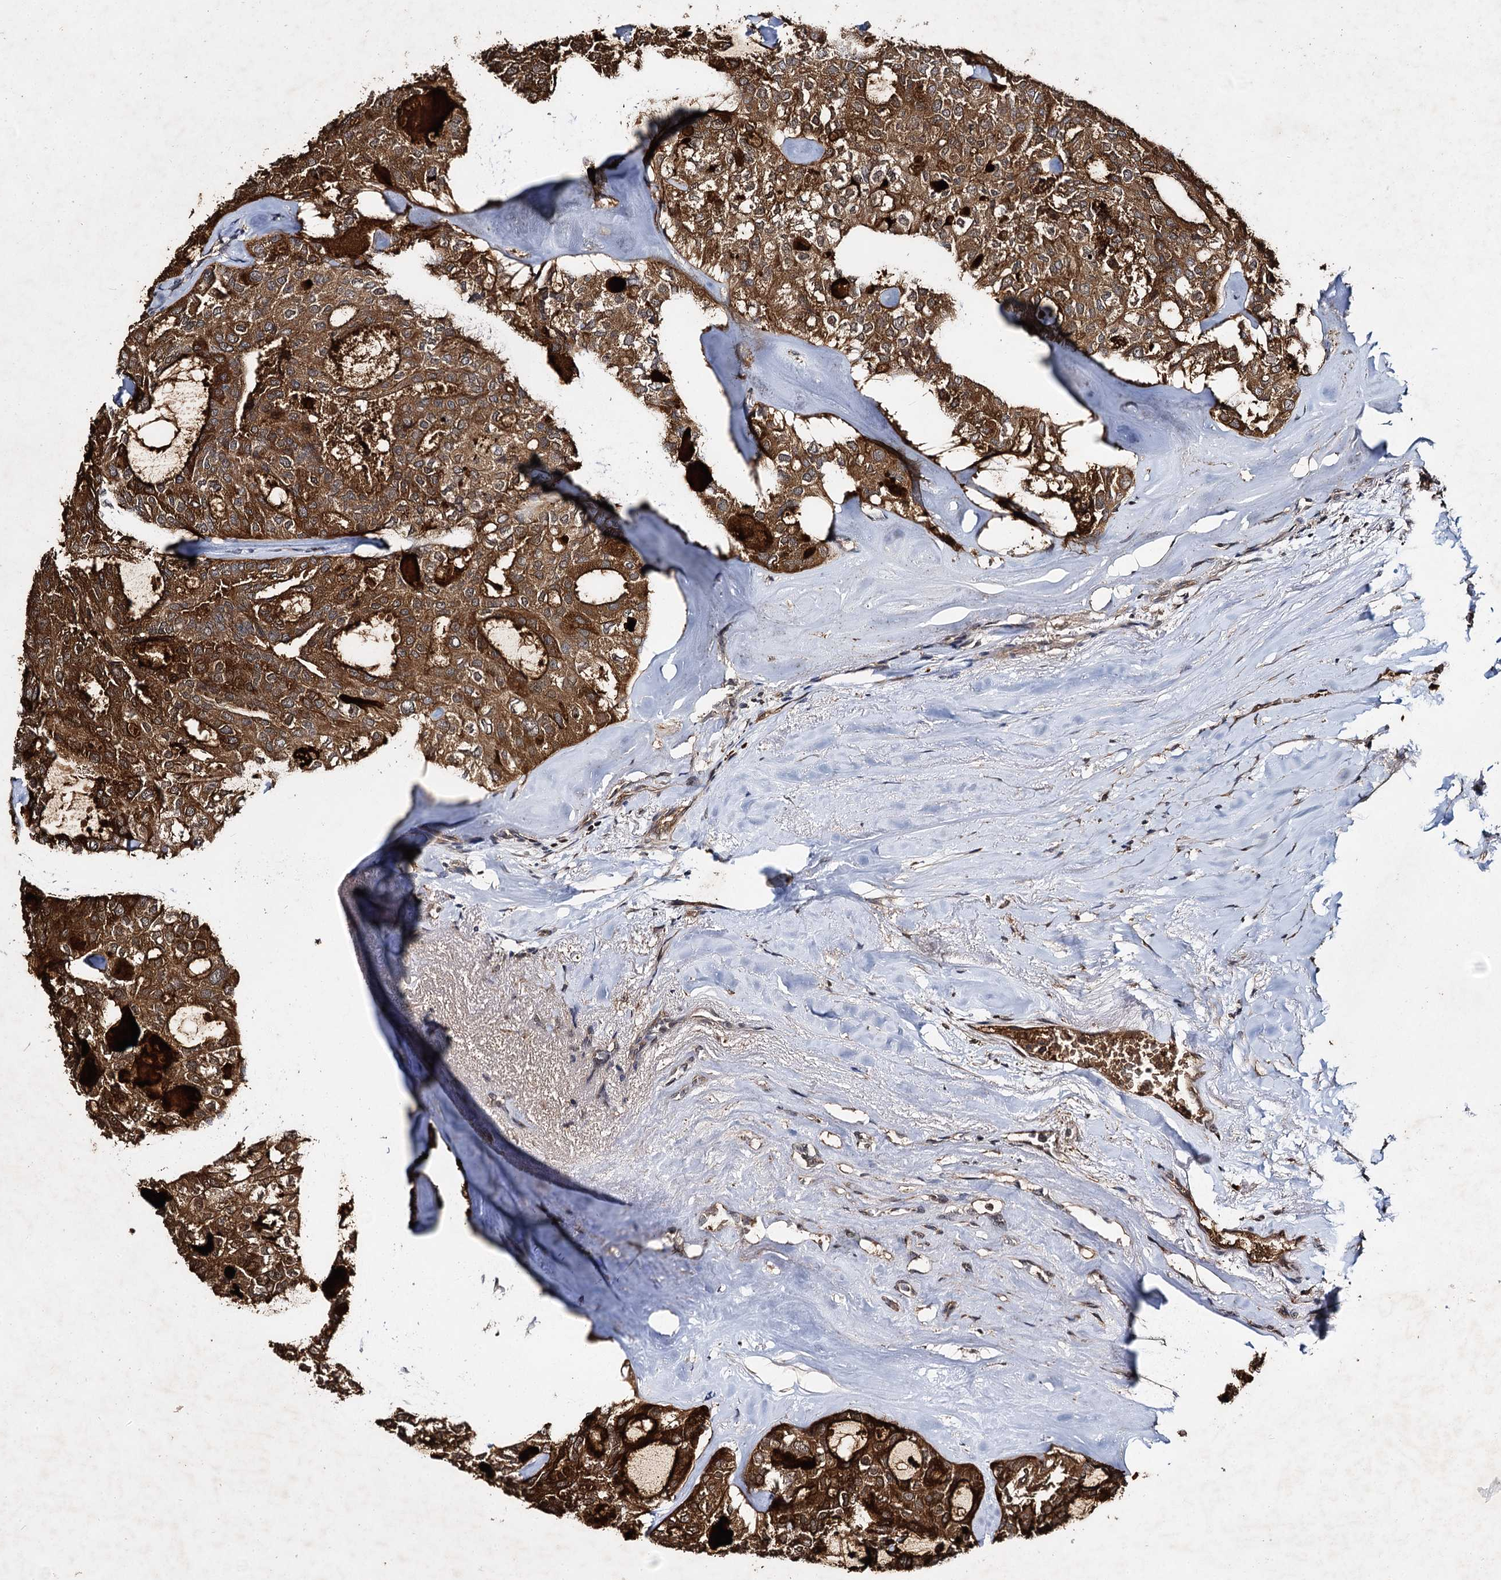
{"staining": {"intensity": "strong", "quantity": ">75%", "location": "cytoplasmic/membranous"}, "tissue": "thyroid cancer", "cell_type": "Tumor cells", "image_type": "cancer", "snomed": [{"axis": "morphology", "description": "Follicular adenoma carcinoma, NOS"}, {"axis": "topography", "description": "Thyroid gland"}], "caption": "Strong cytoplasmic/membranous protein expression is identified in approximately >75% of tumor cells in follicular adenoma carcinoma (thyroid).", "gene": "SLC46A3", "patient": {"sex": "male", "age": 75}}